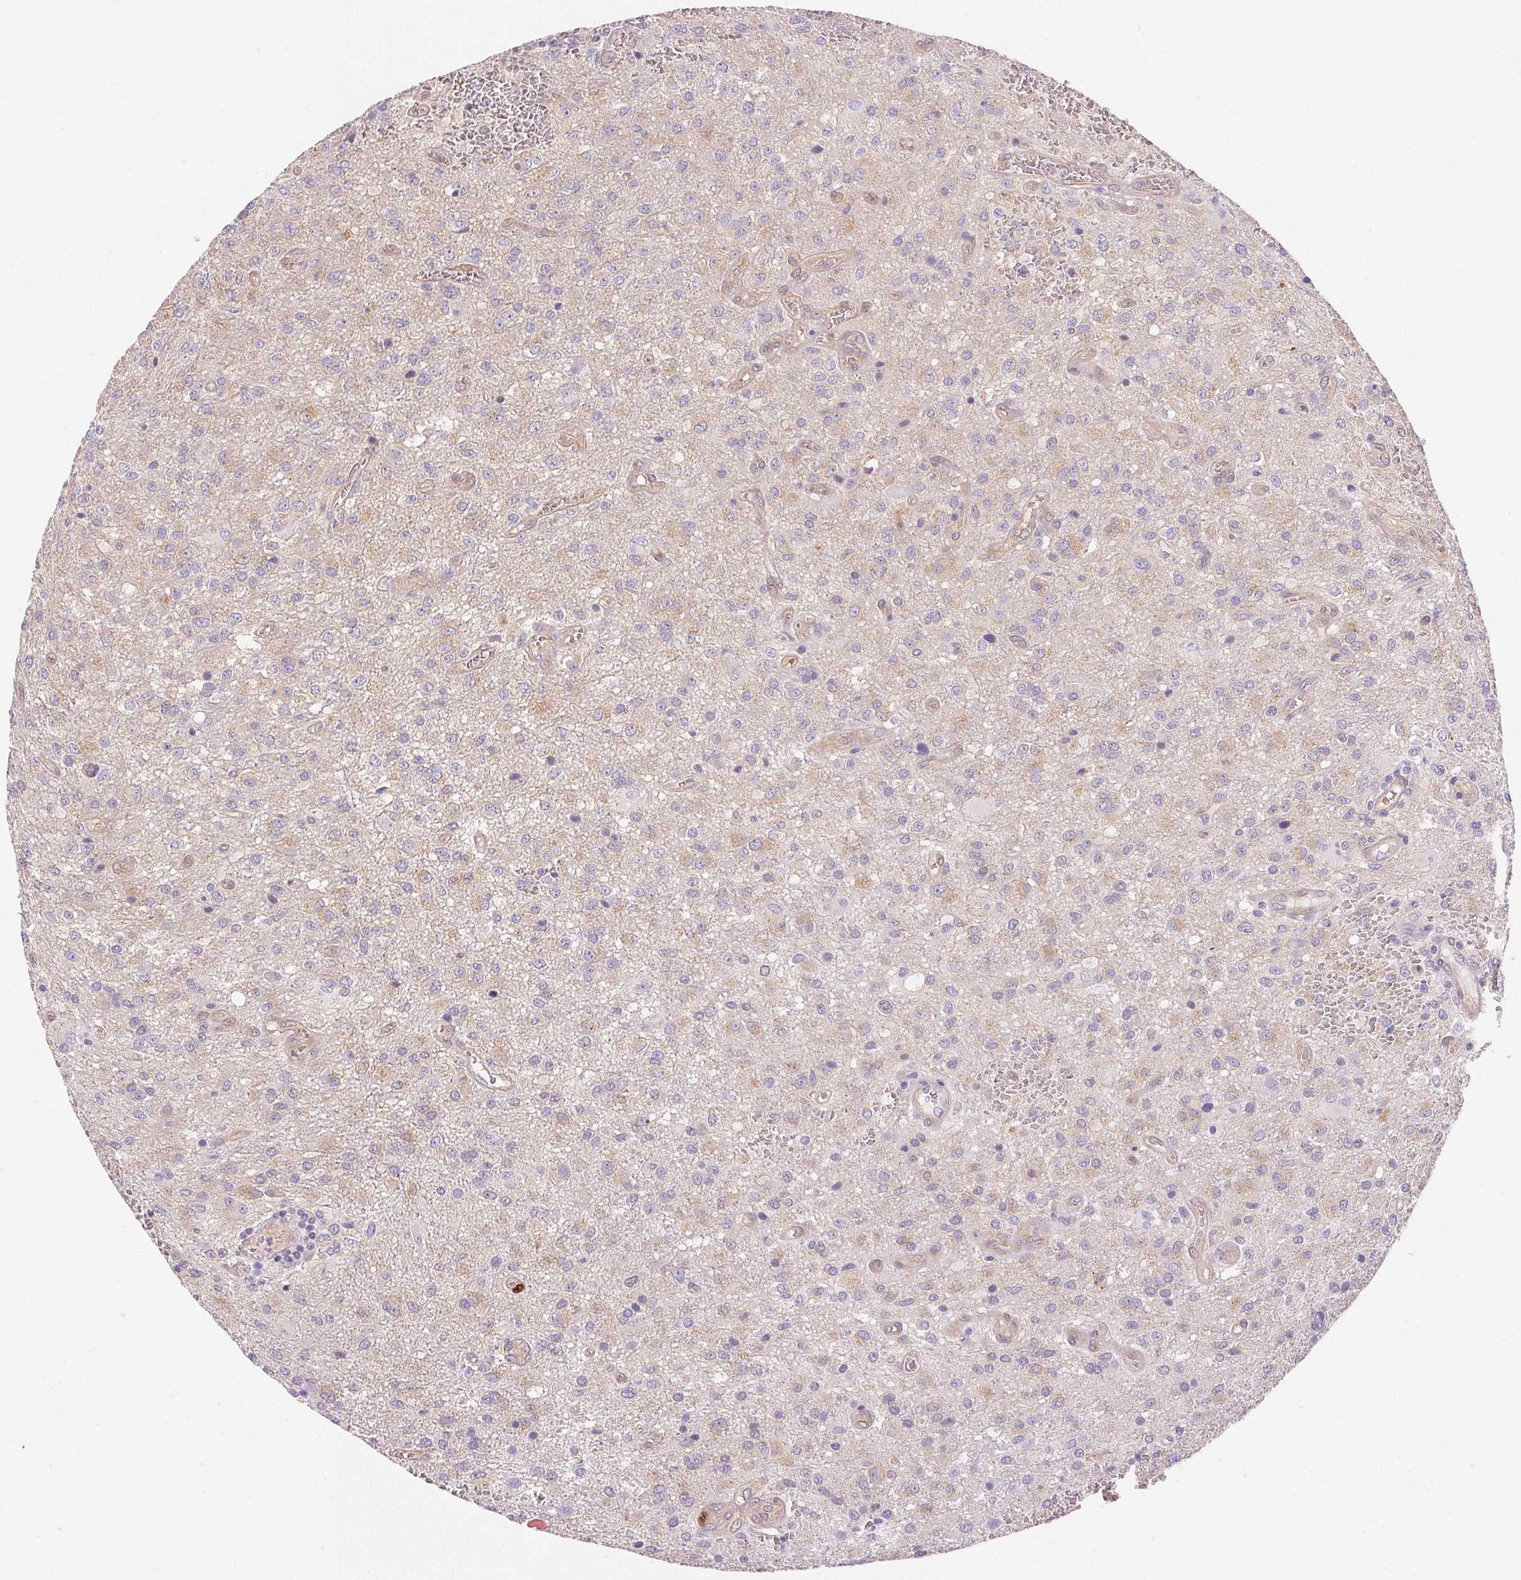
{"staining": {"intensity": "negative", "quantity": "none", "location": "none"}, "tissue": "glioma", "cell_type": "Tumor cells", "image_type": "cancer", "snomed": [{"axis": "morphology", "description": "Glioma, malignant, Low grade"}, {"axis": "topography", "description": "Brain"}], "caption": "An immunohistochemistry photomicrograph of malignant glioma (low-grade) is shown. There is no staining in tumor cells of malignant glioma (low-grade).", "gene": "SMTN", "patient": {"sex": "male", "age": 66}}